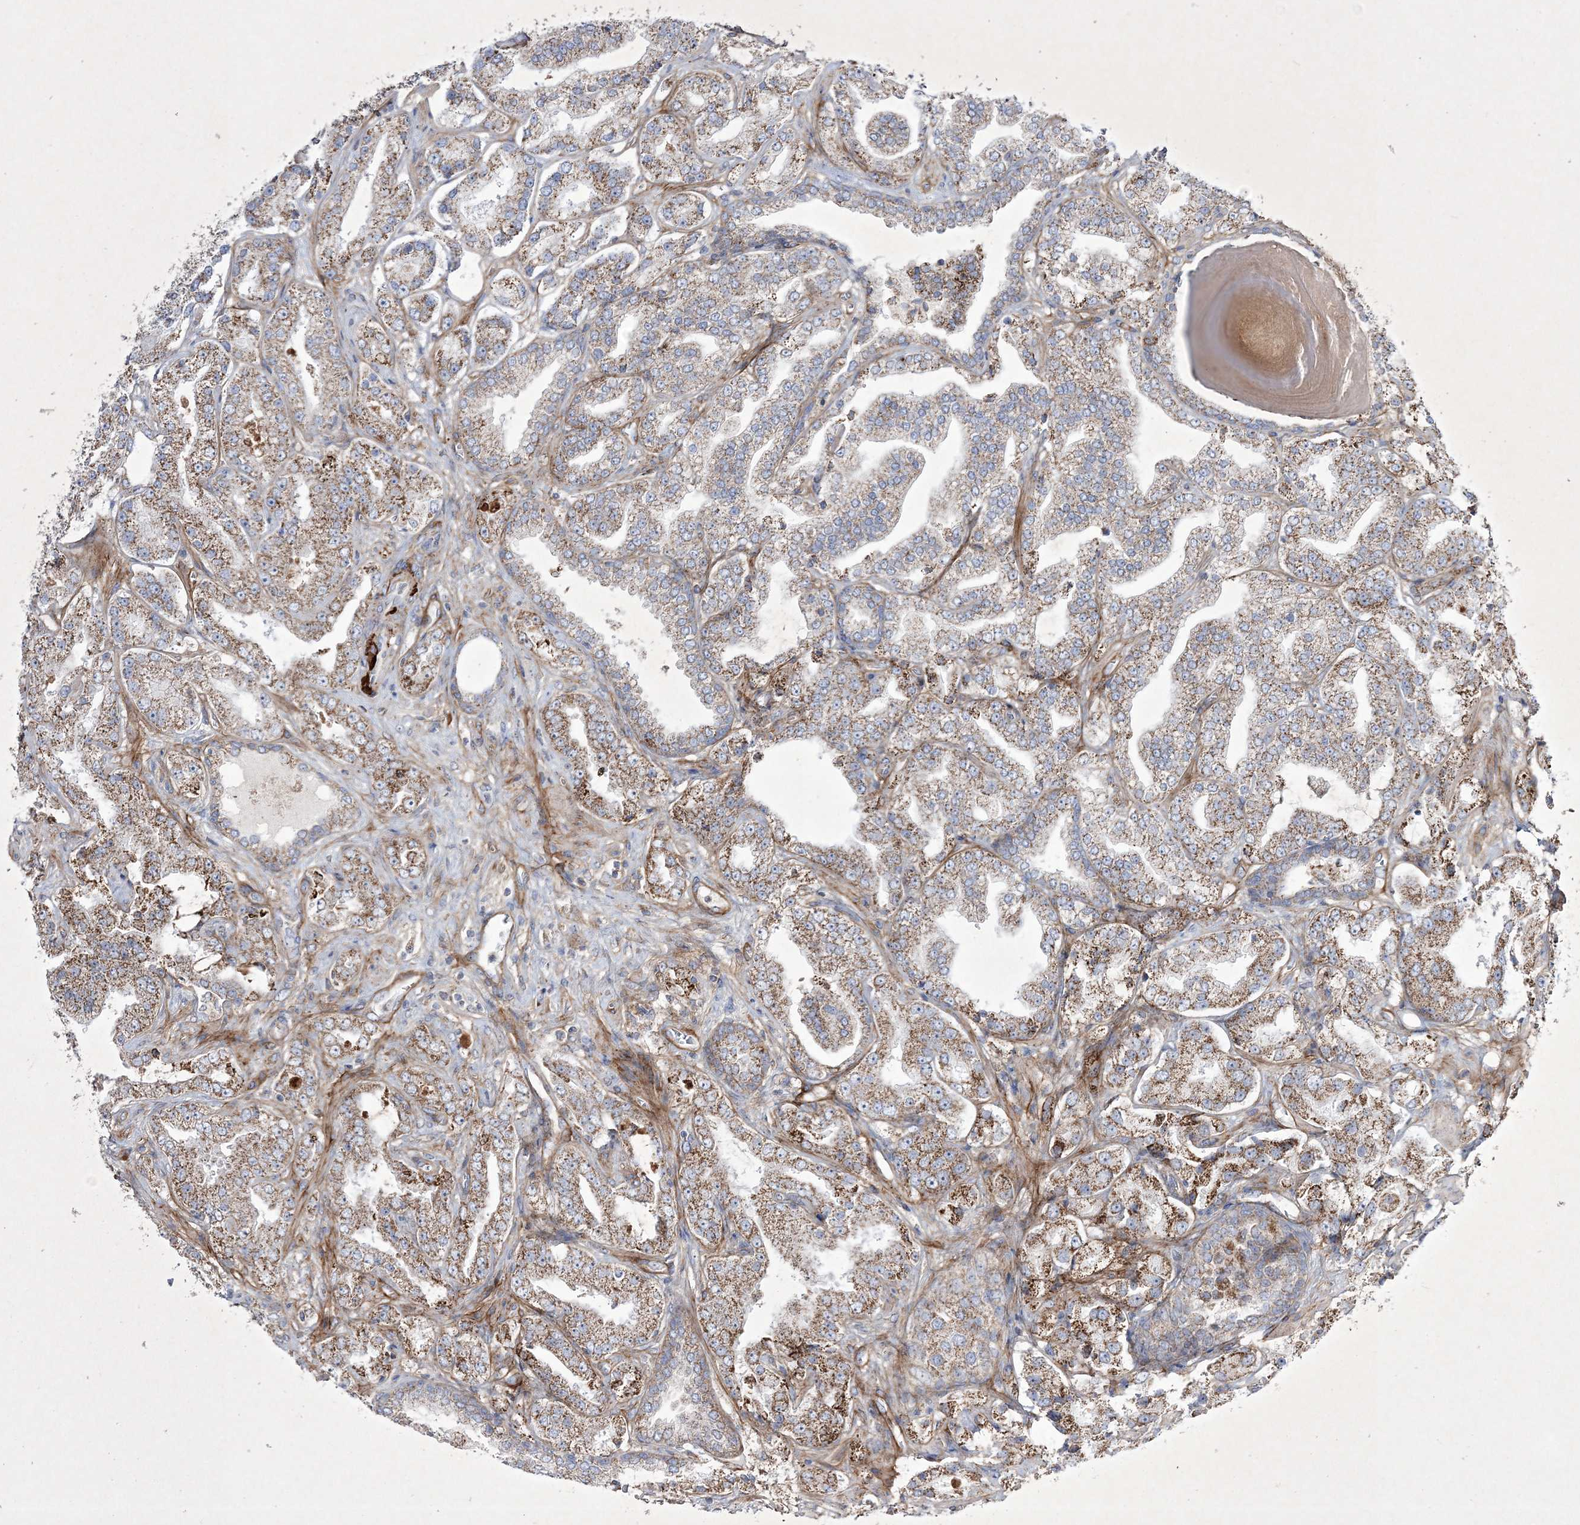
{"staining": {"intensity": "moderate", "quantity": ">75%", "location": "cytoplasmic/membranous"}, "tissue": "prostate cancer", "cell_type": "Tumor cells", "image_type": "cancer", "snomed": [{"axis": "morphology", "description": "Adenocarcinoma, High grade"}, {"axis": "topography", "description": "Prostate"}], "caption": "This is a histology image of immunohistochemistry (IHC) staining of prostate cancer, which shows moderate expression in the cytoplasmic/membranous of tumor cells.", "gene": "RICTOR", "patient": {"sex": "male", "age": 64}}